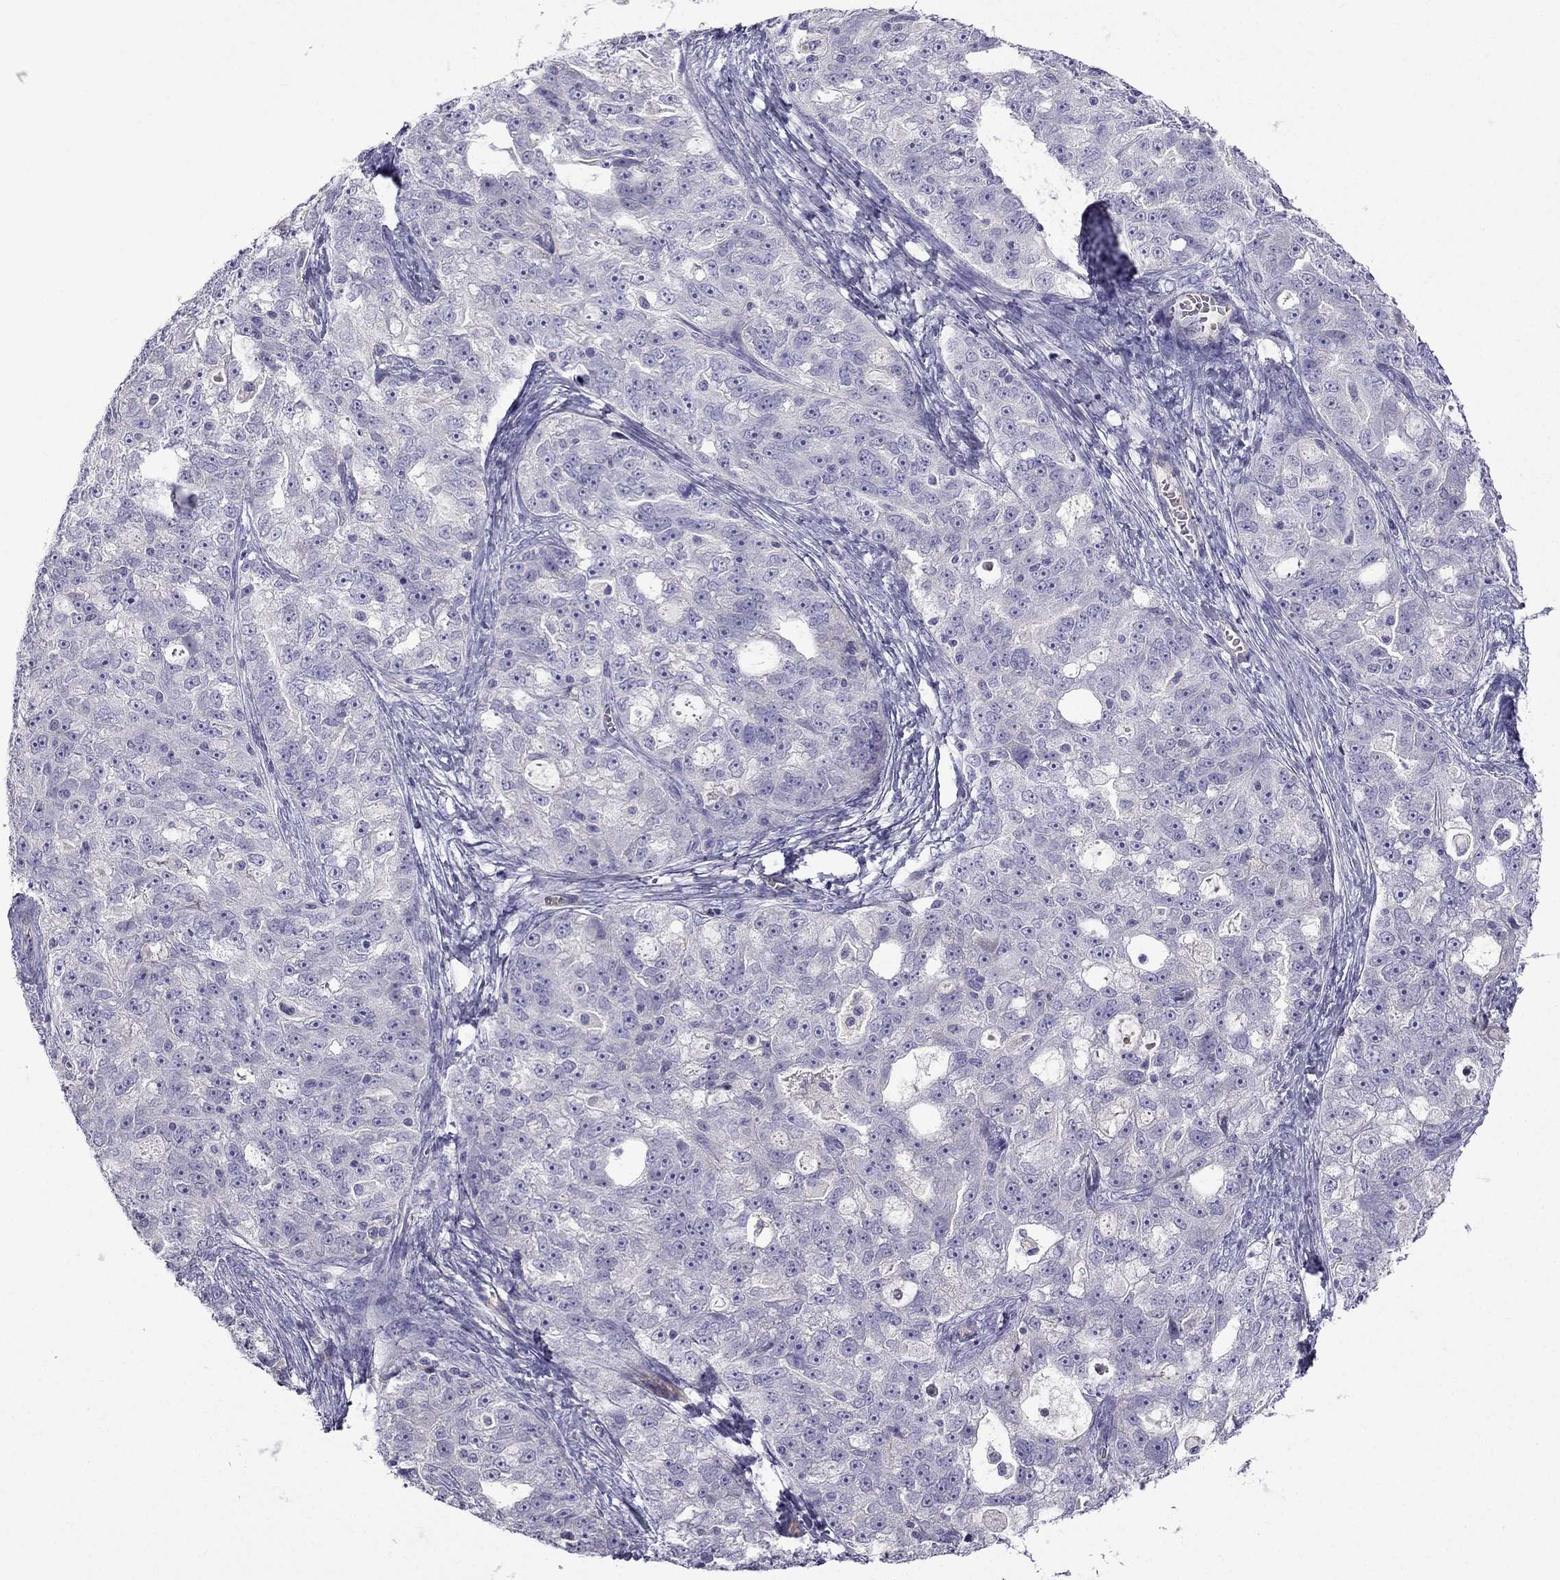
{"staining": {"intensity": "negative", "quantity": "none", "location": "none"}, "tissue": "ovarian cancer", "cell_type": "Tumor cells", "image_type": "cancer", "snomed": [{"axis": "morphology", "description": "Cystadenocarcinoma, serous, NOS"}, {"axis": "topography", "description": "Ovary"}], "caption": "The immunohistochemistry (IHC) image has no significant expression in tumor cells of ovarian cancer tissue. (DAB (3,3'-diaminobenzidine) immunohistochemistry visualized using brightfield microscopy, high magnification).", "gene": "STOML3", "patient": {"sex": "female", "age": 51}}